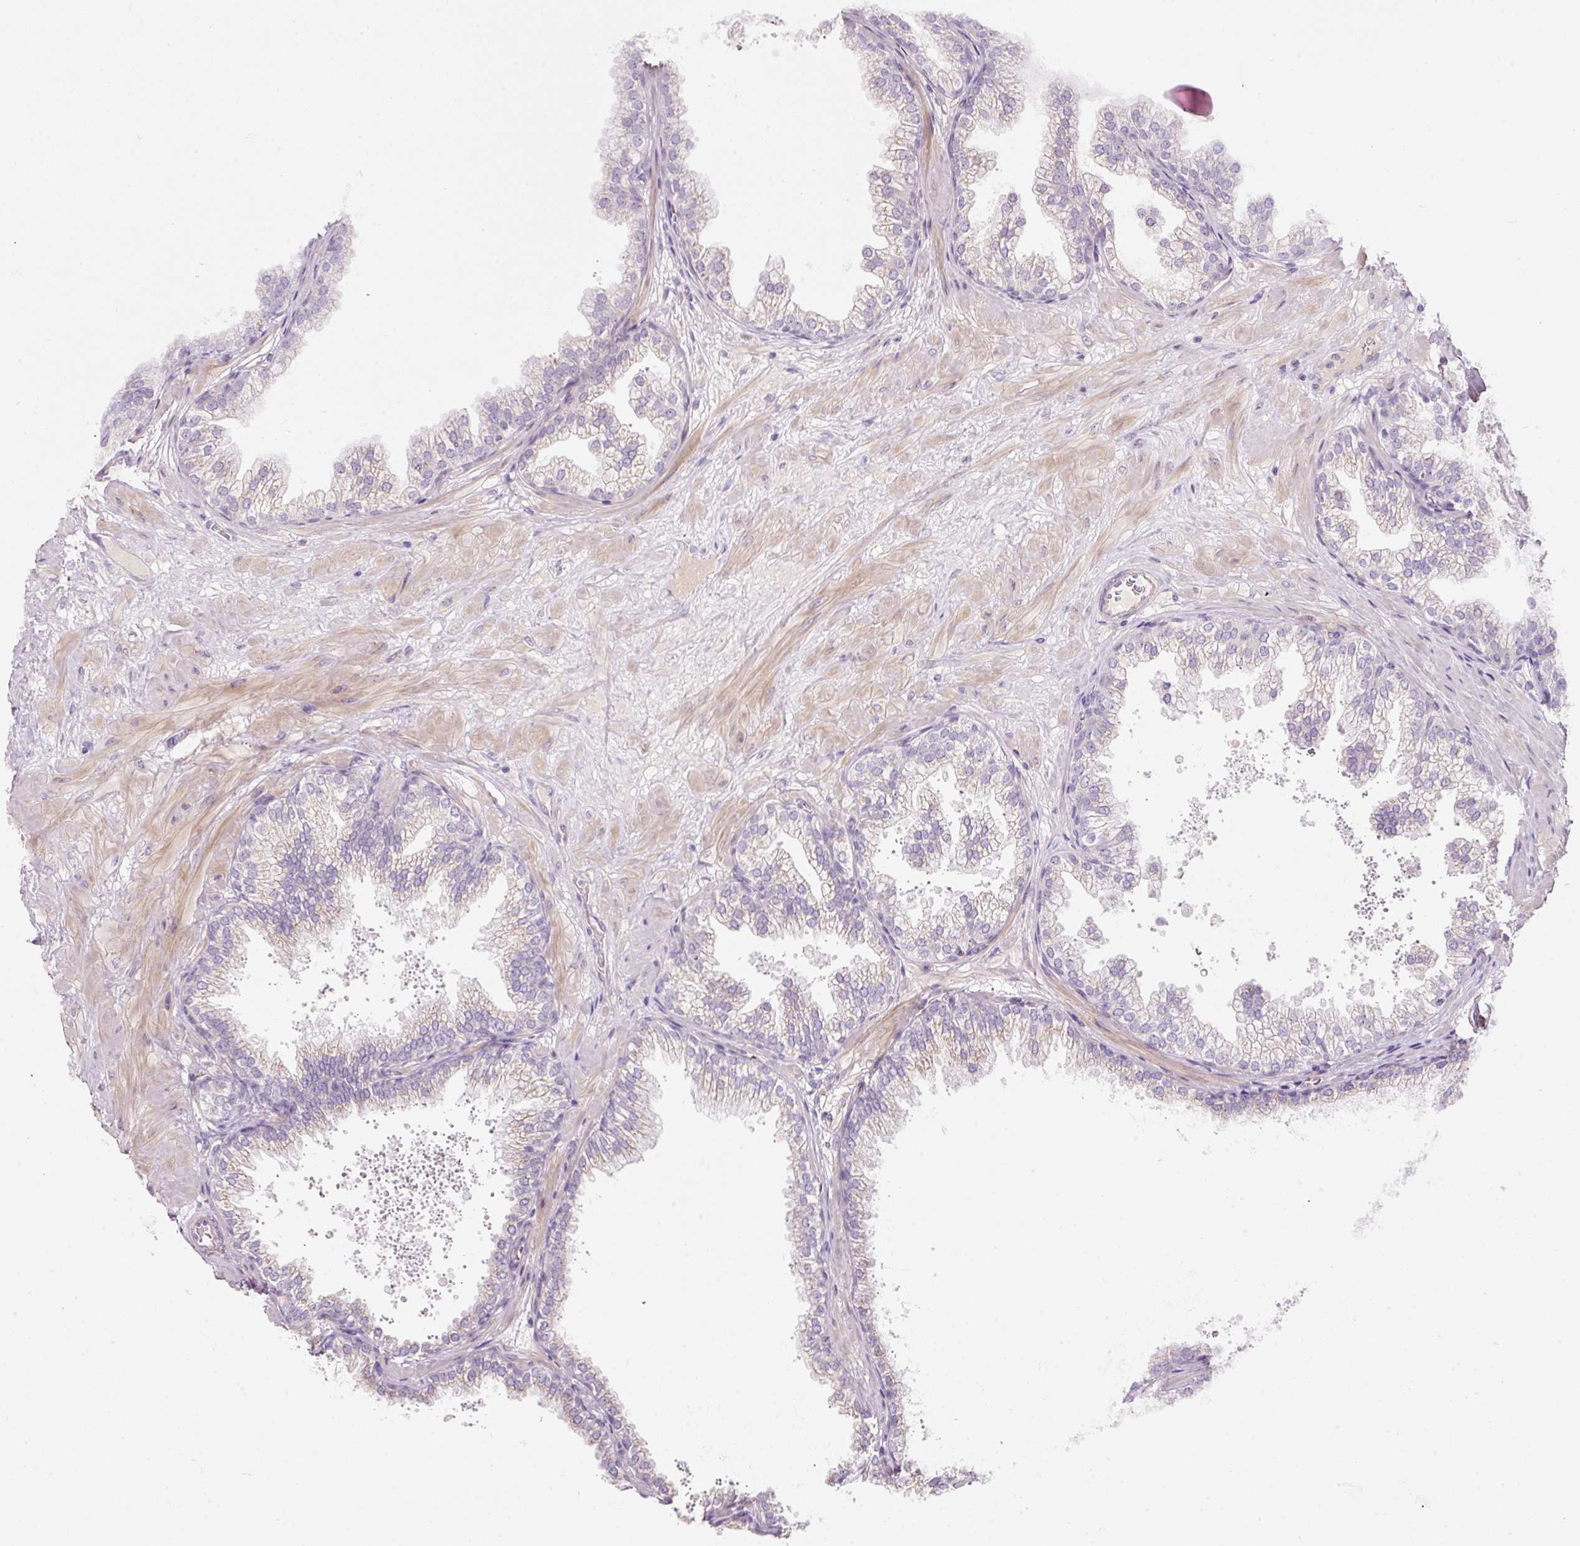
{"staining": {"intensity": "weak", "quantity": "<25%", "location": "cytoplasmic/membranous"}, "tissue": "prostate", "cell_type": "Glandular cells", "image_type": "normal", "snomed": [{"axis": "morphology", "description": "Normal tissue, NOS"}, {"axis": "topography", "description": "Prostate"}], "caption": "Glandular cells show no significant staining in benign prostate. The staining is performed using DAB (3,3'-diaminobenzidine) brown chromogen with nuclei counter-stained in using hematoxylin.", "gene": "NBPF11", "patient": {"sex": "male", "age": 37}}